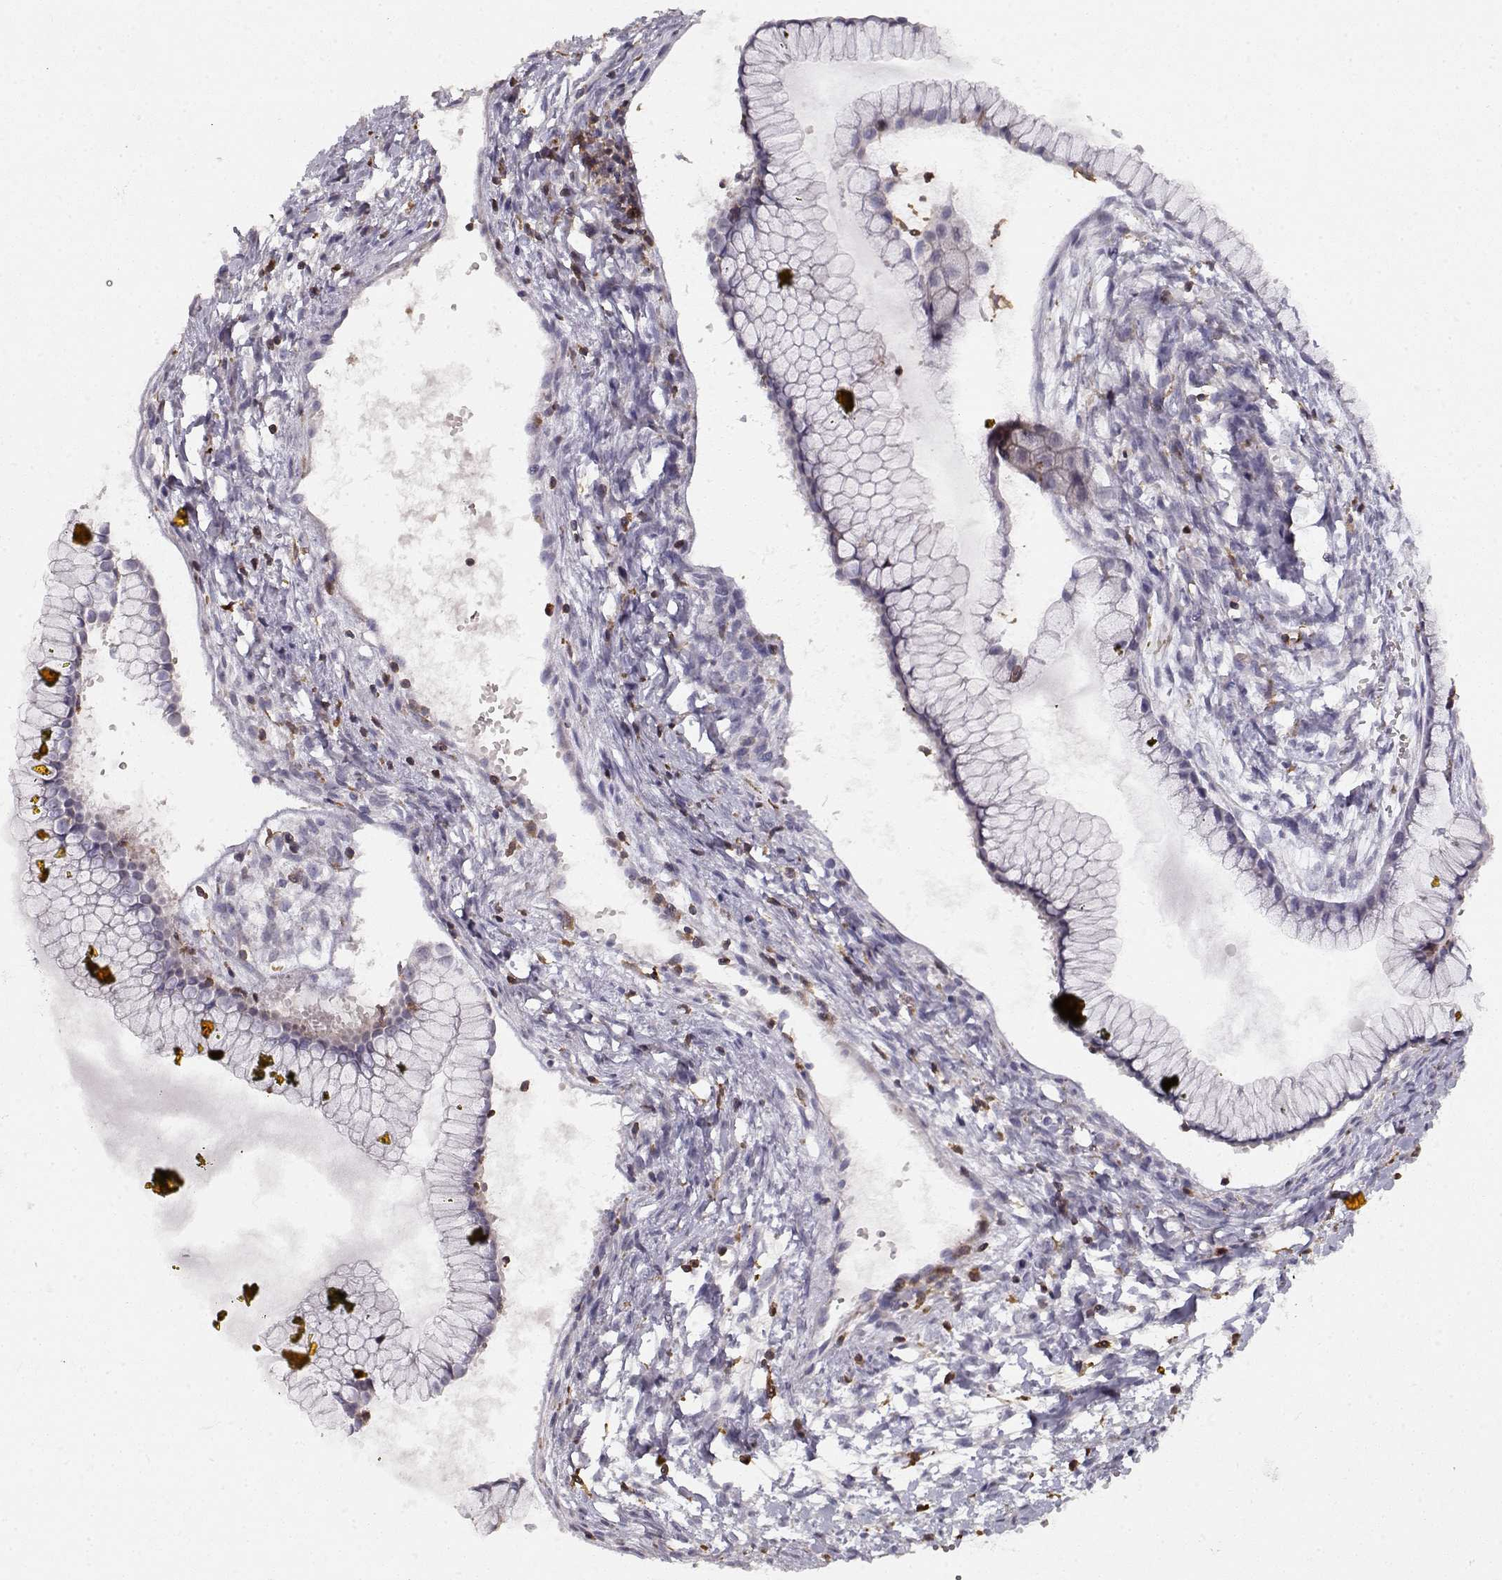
{"staining": {"intensity": "negative", "quantity": "none", "location": "none"}, "tissue": "ovarian cancer", "cell_type": "Tumor cells", "image_type": "cancer", "snomed": [{"axis": "morphology", "description": "Cystadenocarcinoma, mucinous, NOS"}, {"axis": "topography", "description": "Ovary"}], "caption": "The photomicrograph reveals no significant staining in tumor cells of mucinous cystadenocarcinoma (ovarian).", "gene": "VAV1", "patient": {"sex": "female", "age": 41}}